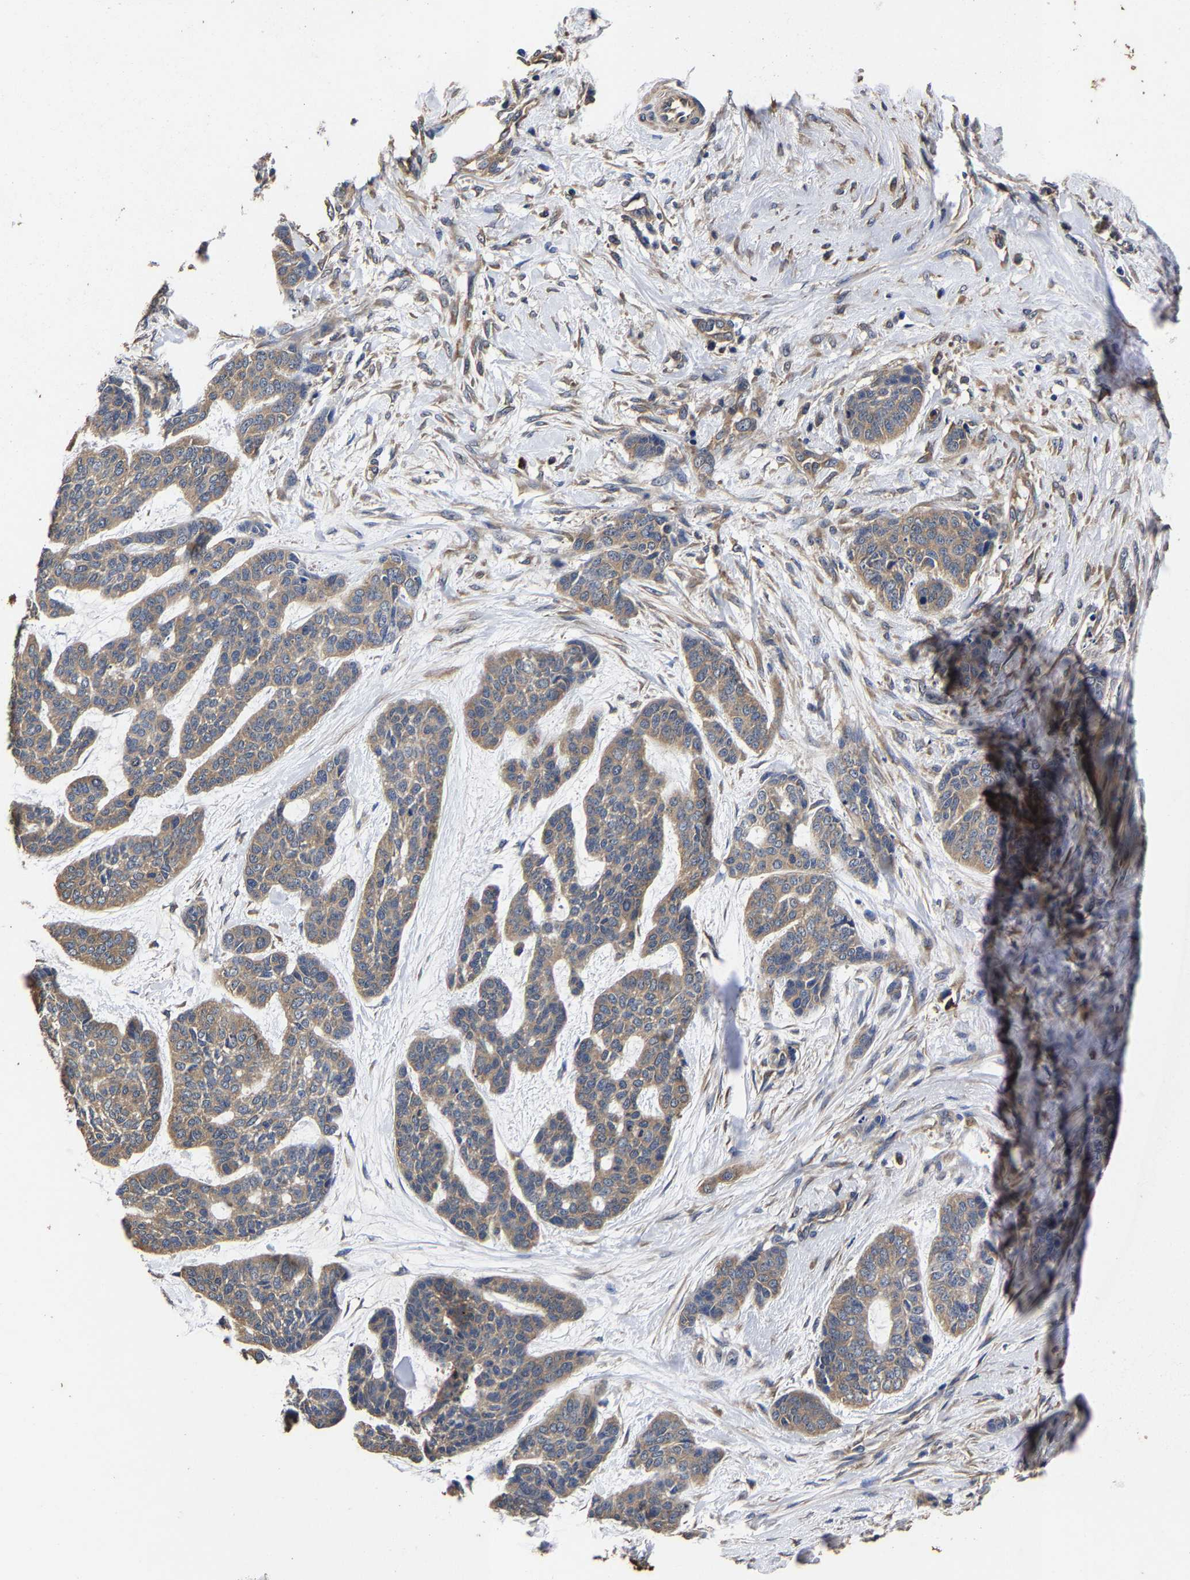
{"staining": {"intensity": "weak", "quantity": ">75%", "location": "cytoplasmic/membranous"}, "tissue": "skin cancer", "cell_type": "Tumor cells", "image_type": "cancer", "snomed": [{"axis": "morphology", "description": "Basal cell carcinoma"}, {"axis": "topography", "description": "Skin"}], "caption": "Brown immunohistochemical staining in basal cell carcinoma (skin) exhibits weak cytoplasmic/membranous staining in about >75% of tumor cells.", "gene": "ITCH", "patient": {"sex": "female", "age": 64}}